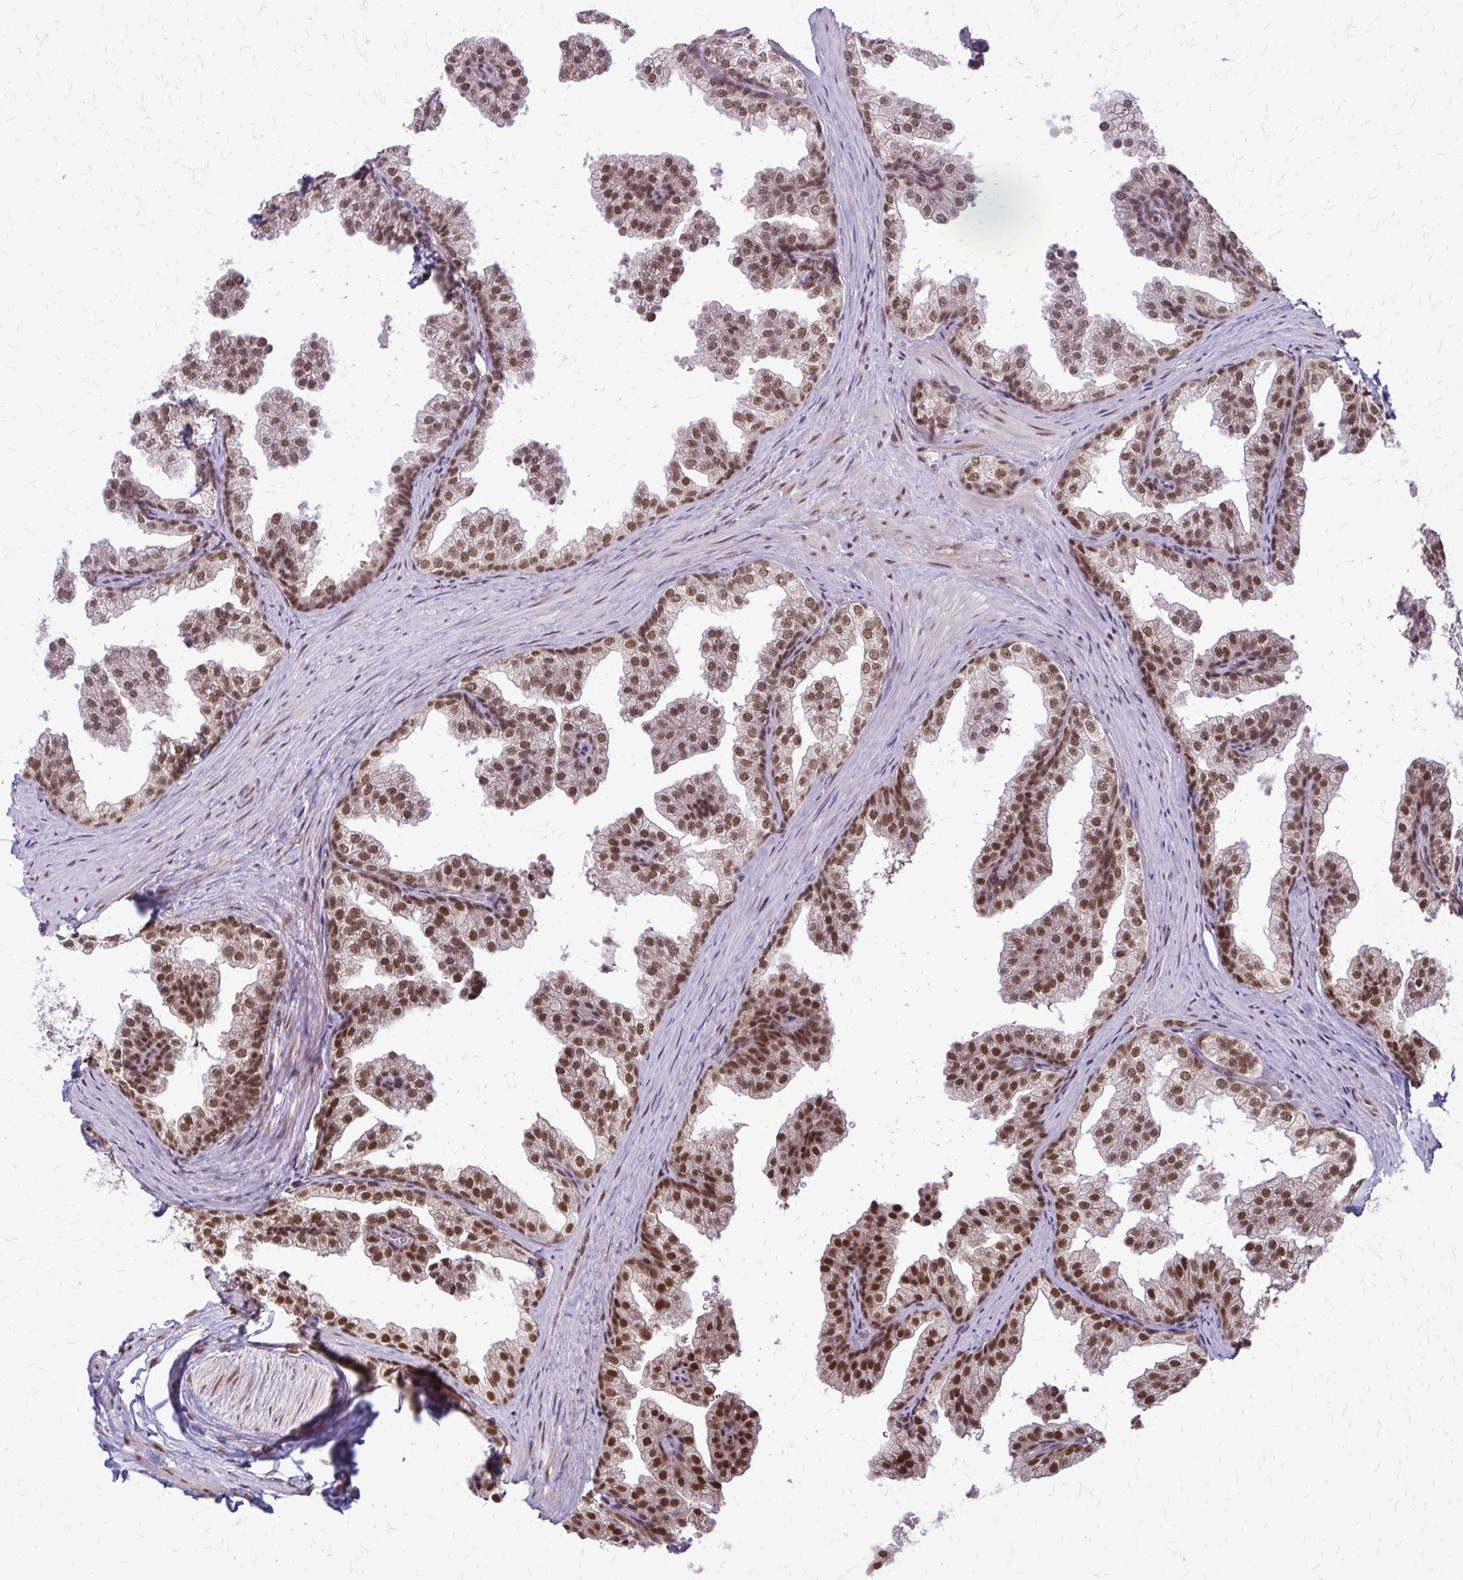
{"staining": {"intensity": "moderate", "quantity": ">75%", "location": "nuclear"}, "tissue": "prostate", "cell_type": "Glandular cells", "image_type": "normal", "snomed": [{"axis": "morphology", "description": "Normal tissue, NOS"}, {"axis": "topography", "description": "Prostate"}], "caption": "Immunohistochemical staining of unremarkable prostate reveals medium levels of moderate nuclear expression in approximately >75% of glandular cells. (DAB IHC with brightfield microscopy, high magnification).", "gene": "HDAC3", "patient": {"sex": "male", "age": 37}}